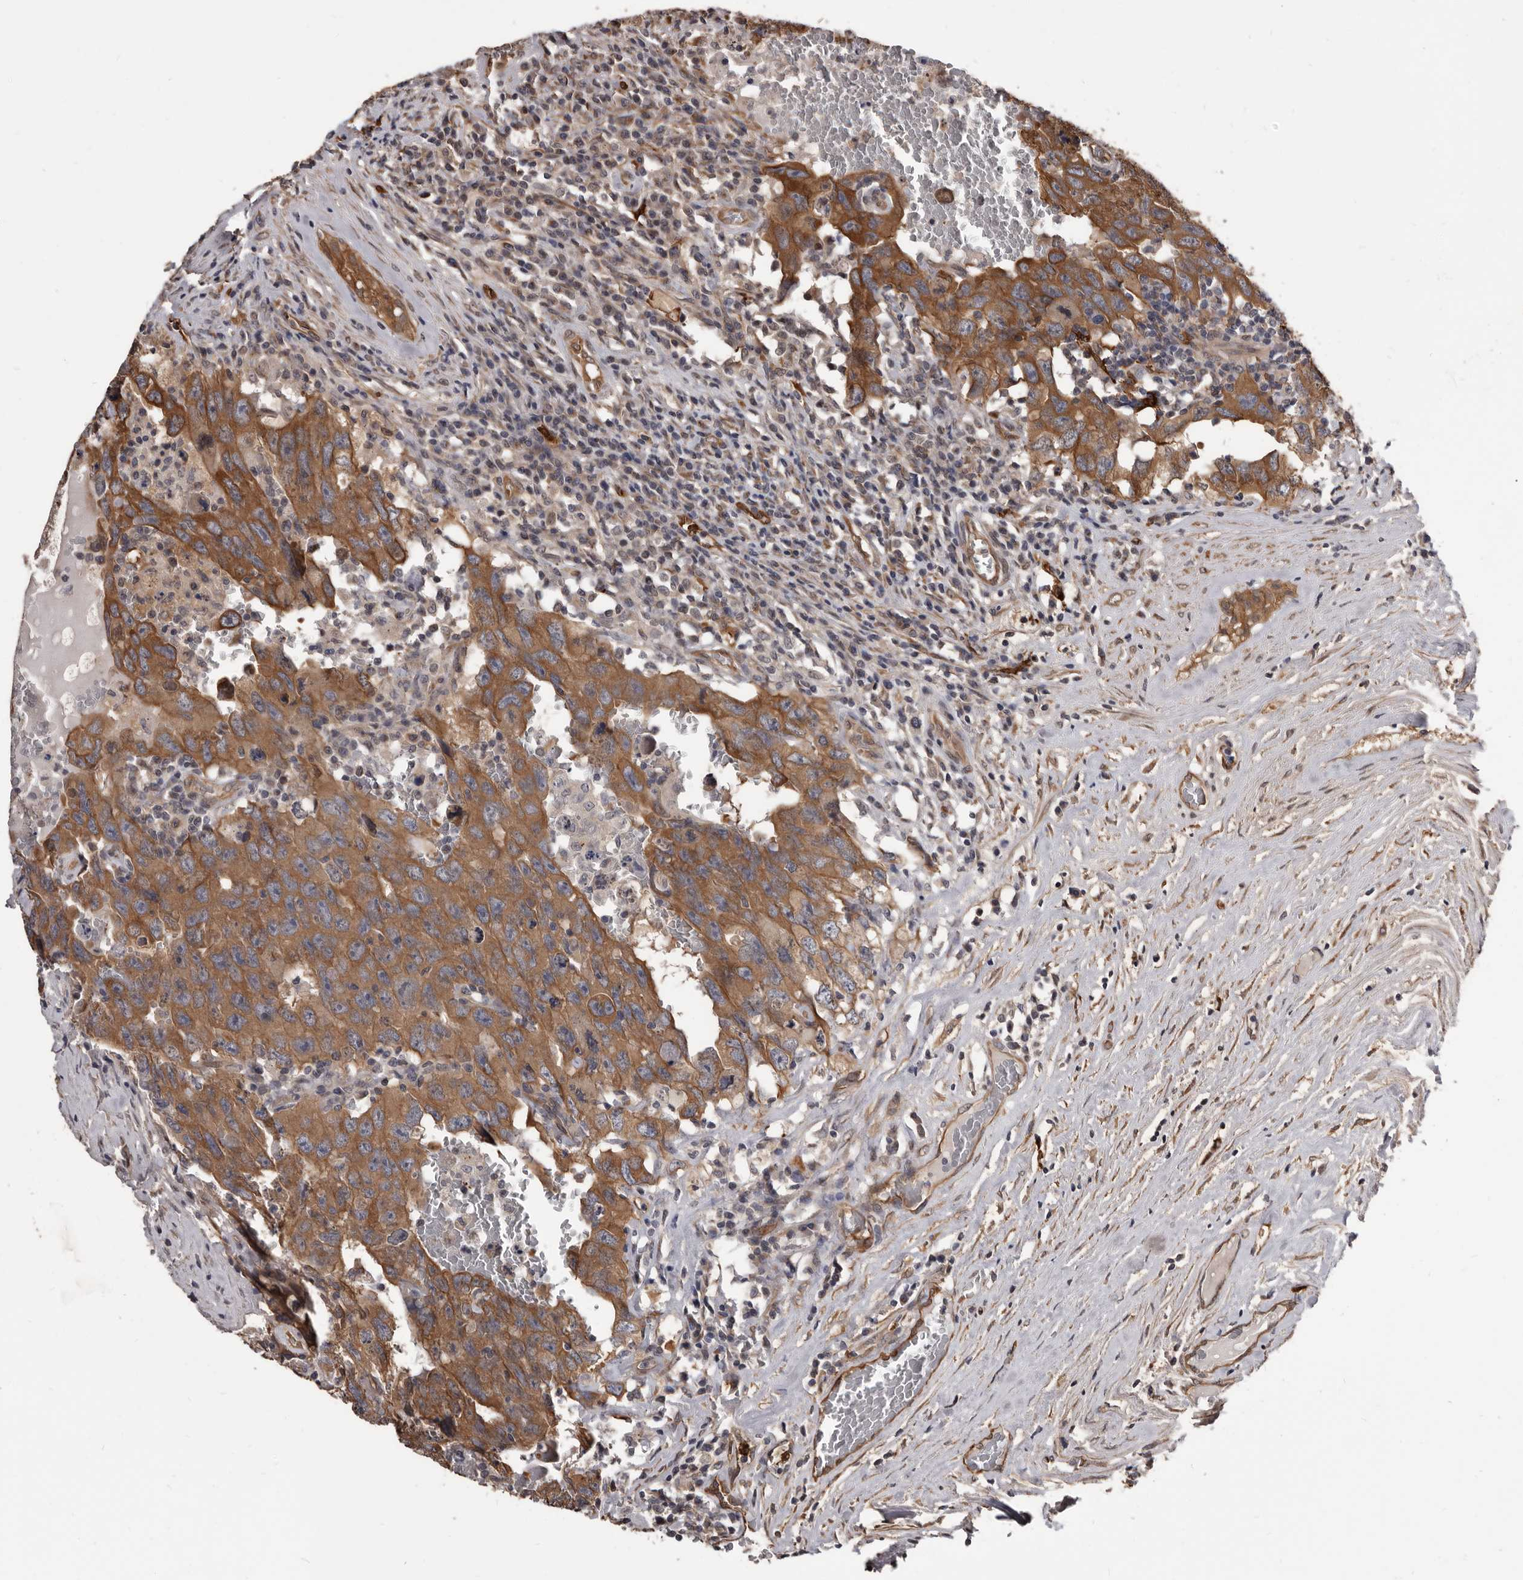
{"staining": {"intensity": "moderate", "quantity": ">75%", "location": "cytoplasmic/membranous"}, "tissue": "testis cancer", "cell_type": "Tumor cells", "image_type": "cancer", "snomed": [{"axis": "morphology", "description": "Carcinoma, Embryonal, NOS"}, {"axis": "topography", "description": "Testis"}], "caption": "This is an image of immunohistochemistry (IHC) staining of testis embryonal carcinoma, which shows moderate expression in the cytoplasmic/membranous of tumor cells.", "gene": "ADAMTS20", "patient": {"sex": "male", "age": 26}}